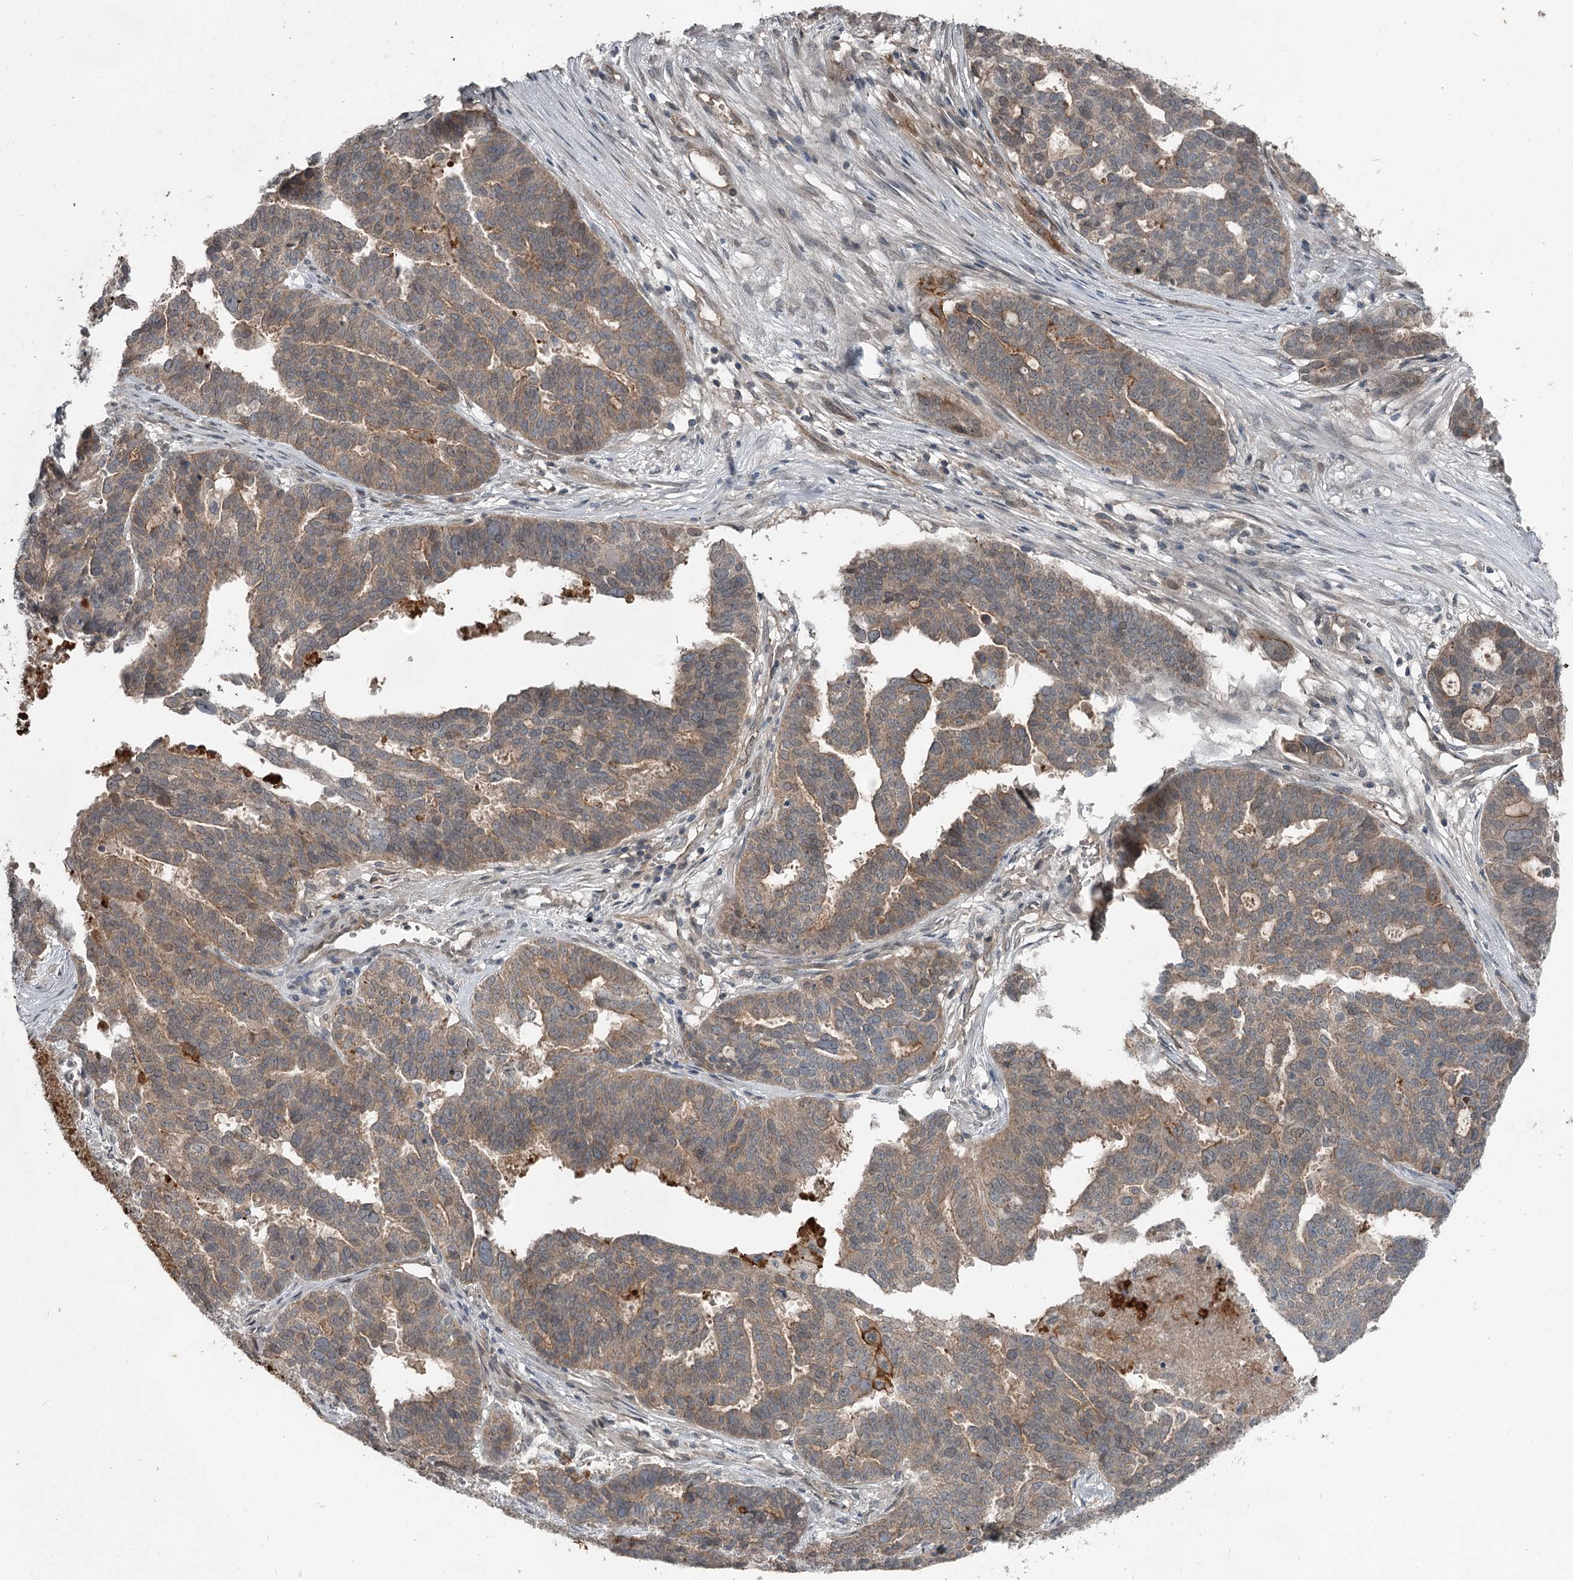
{"staining": {"intensity": "weak", "quantity": "25%-75%", "location": "cytoplasmic/membranous"}, "tissue": "ovarian cancer", "cell_type": "Tumor cells", "image_type": "cancer", "snomed": [{"axis": "morphology", "description": "Cystadenocarcinoma, serous, NOS"}, {"axis": "topography", "description": "Ovary"}], "caption": "Tumor cells reveal low levels of weak cytoplasmic/membranous staining in about 25%-75% of cells in human ovarian cancer.", "gene": "SLC39A8", "patient": {"sex": "female", "age": 59}}